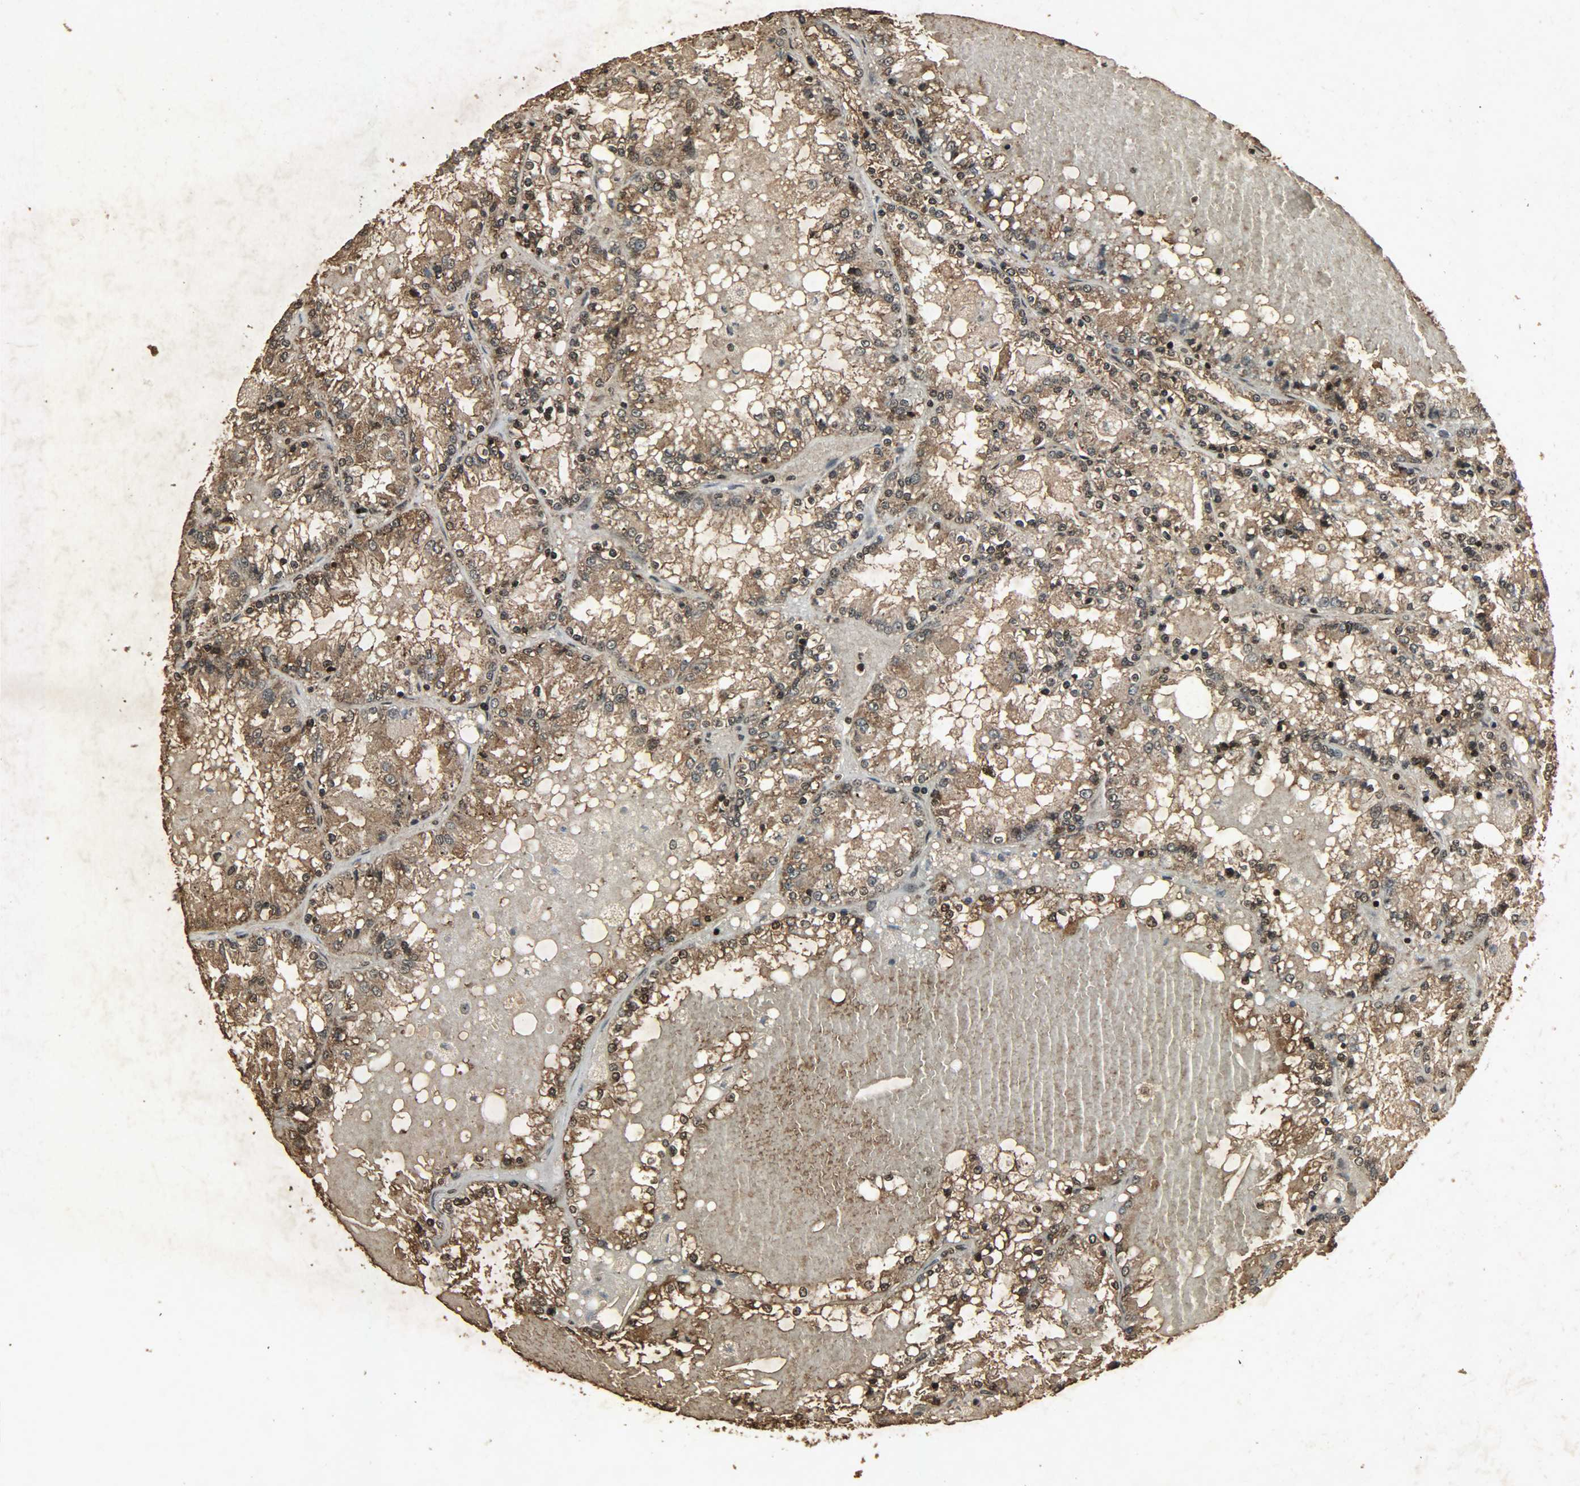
{"staining": {"intensity": "moderate", "quantity": ">75%", "location": "cytoplasmic/membranous,nuclear"}, "tissue": "renal cancer", "cell_type": "Tumor cells", "image_type": "cancer", "snomed": [{"axis": "morphology", "description": "Adenocarcinoma, NOS"}, {"axis": "topography", "description": "Kidney"}], "caption": "Immunohistochemistry of human renal cancer (adenocarcinoma) exhibits medium levels of moderate cytoplasmic/membranous and nuclear expression in approximately >75% of tumor cells.", "gene": "PPP3R1", "patient": {"sex": "female", "age": 56}}